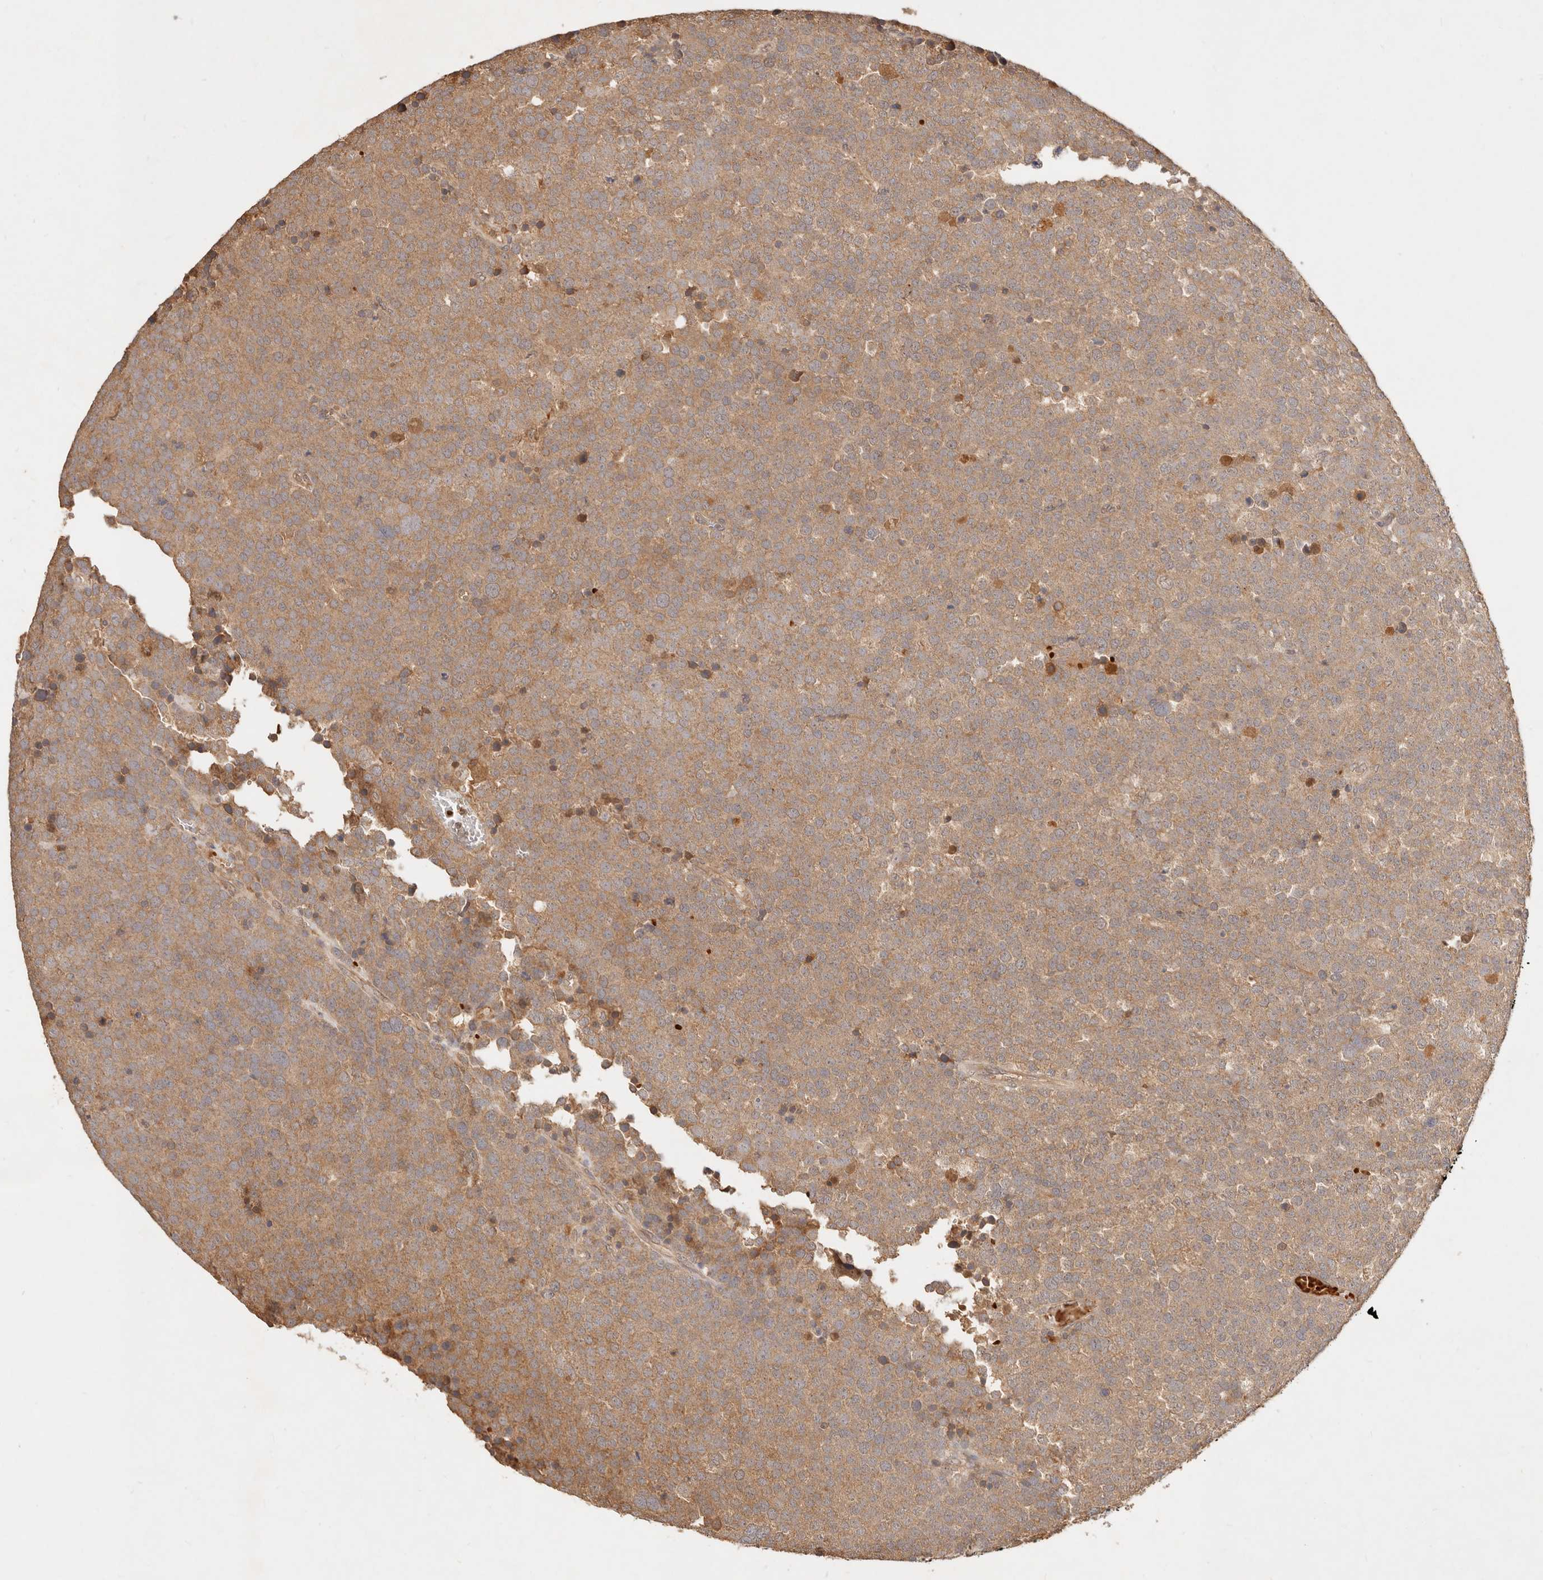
{"staining": {"intensity": "moderate", "quantity": ">75%", "location": "cytoplasmic/membranous"}, "tissue": "testis cancer", "cell_type": "Tumor cells", "image_type": "cancer", "snomed": [{"axis": "morphology", "description": "Seminoma, NOS"}, {"axis": "topography", "description": "Testis"}], "caption": "Human seminoma (testis) stained for a protein (brown) demonstrates moderate cytoplasmic/membranous positive staining in approximately >75% of tumor cells.", "gene": "FREM2", "patient": {"sex": "male", "age": 71}}